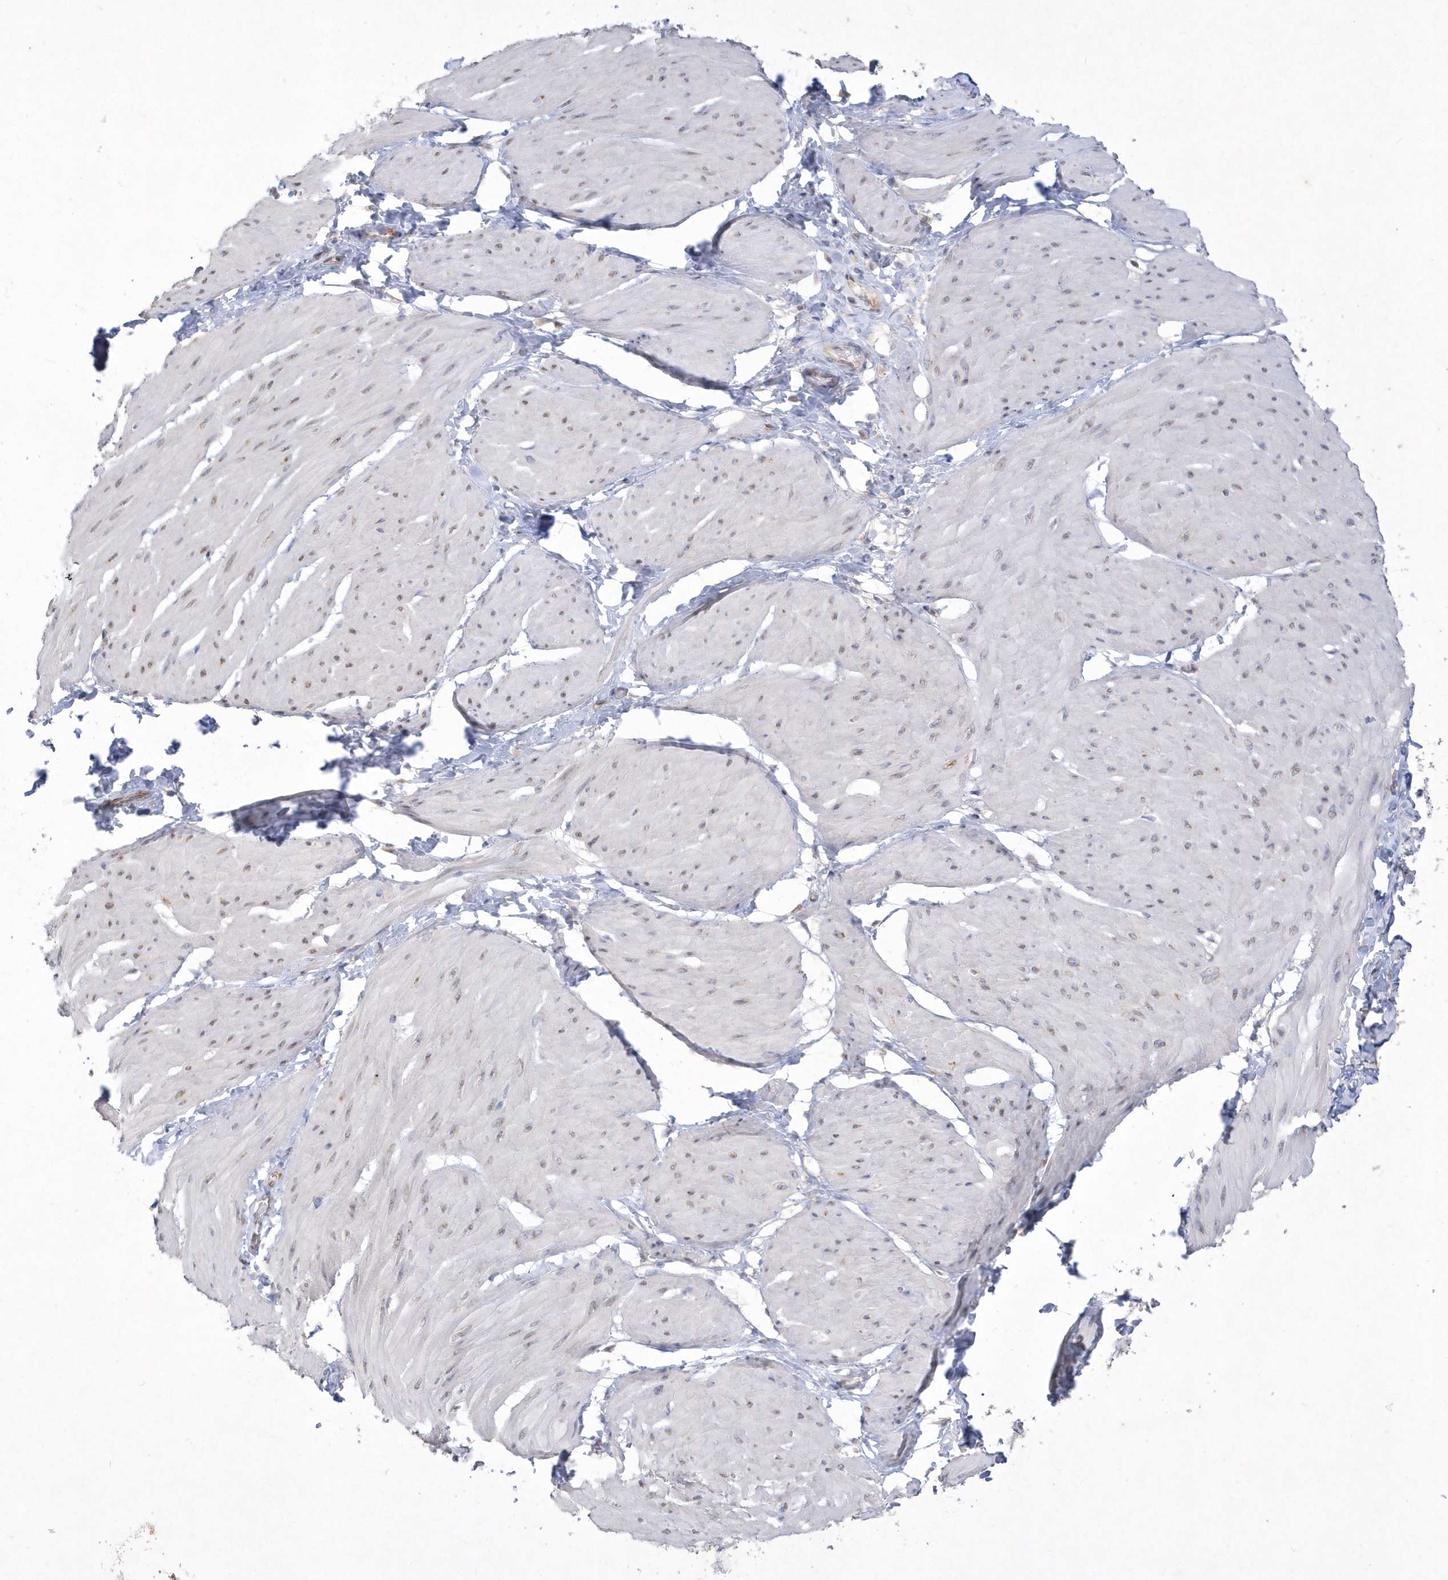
{"staining": {"intensity": "negative", "quantity": "none", "location": "none"}, "tissue": "smooth muscle", "cell_type": "Smooth muscle cells", "image_type": "normal", "snomed": [{"axis": "morphology", "description": "Urothelial carcinoma, High grade"}, {"axis": "topography", "description": "Urinary bladder"}], "caption": "An image of human smooth muscle is negative for staining in smooth muscle cells.", "gene": "DGAT1", "patient": {"sex": "male", "age": 46}}